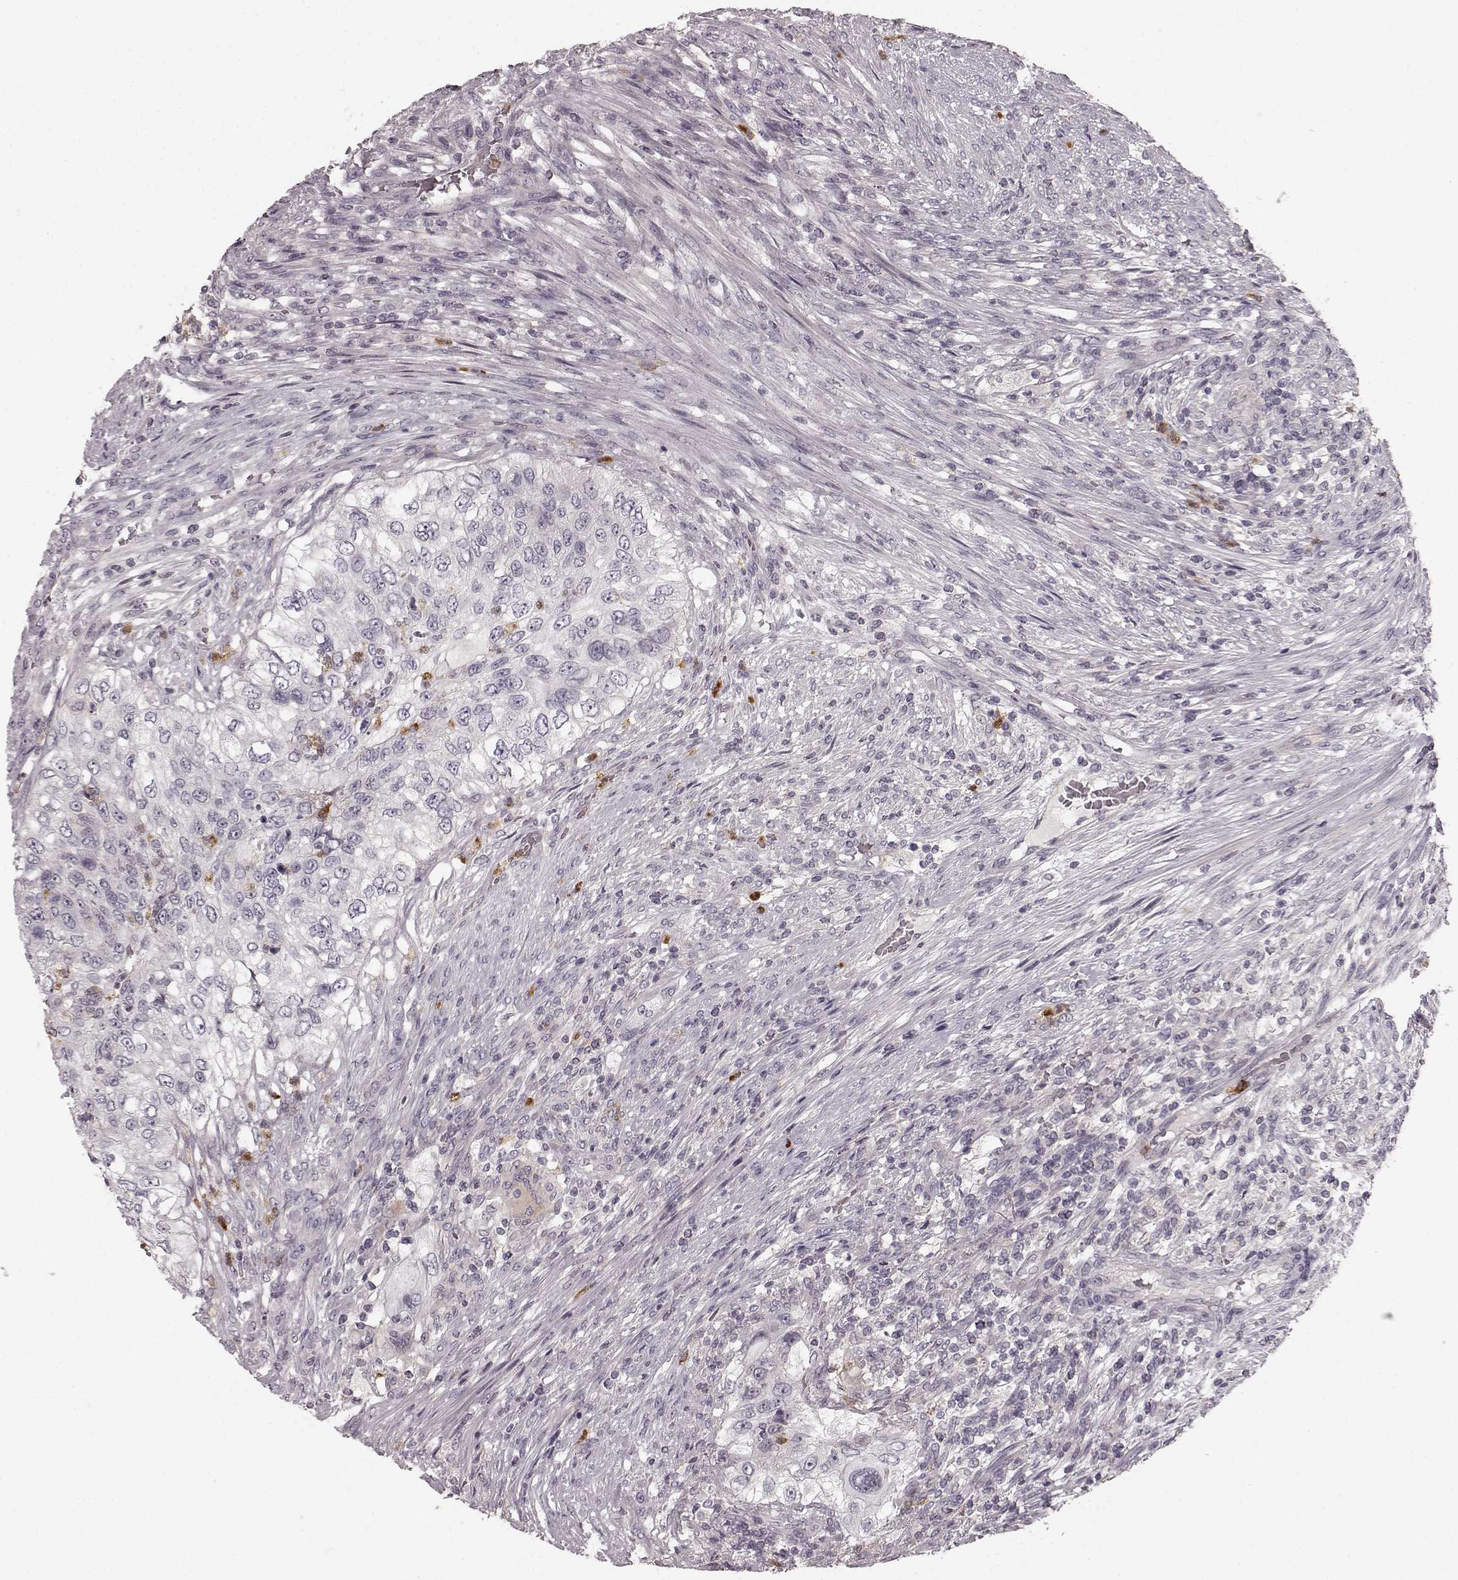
{"staining": {"intensity": "negative", "quantity": "none", "location": "none"}, "tissue": "urothelial cancer", "cell_type": "Tumor cells", "image_type": "cancer", "snomed": [{"axis": "morphology", "description": "Urothelial carcinoma, High grade"}, {"axis": "topography", "description": "Urinary bladder"}], "caption": "Tumor cells are negative for protein expression in human urothelial cancer.", "gene": "CHIT1", "patient": {"sex": "female", "age": 60}}